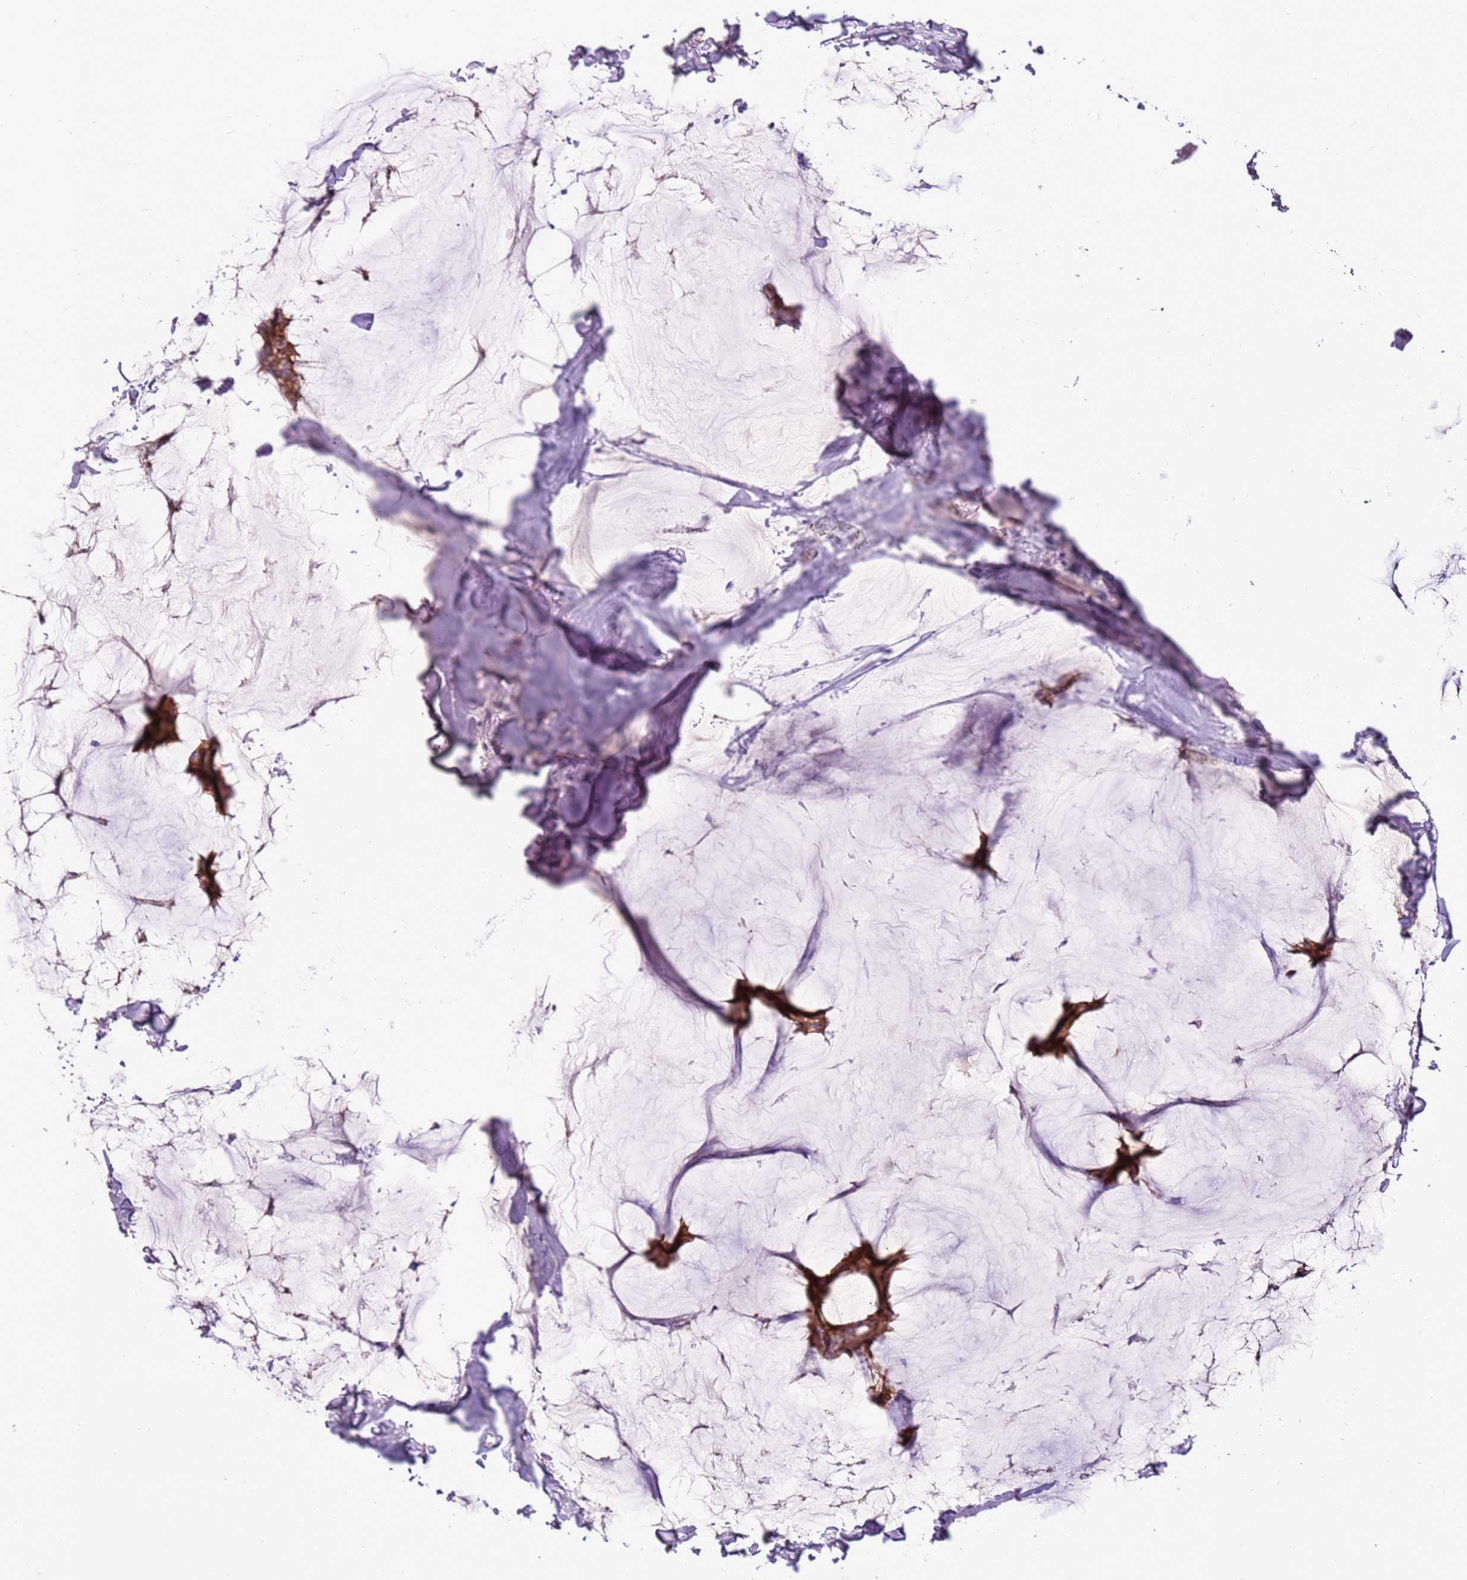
{"staining": {"intensity": "moderate", "quantity": ">75%", "location": "cytoplasmic/membranous"}, "tissue": "breast cancer", "cell_type": "Tumor cells", "image_type": "cancer", "snomed": [{"axis": "morphology", "description": "Duct carcinoma"}, {"axis": "topography", "description": "Breast"}], "caption": "This image displays invasive ductal carcinoma (breast) stained with IHC to label a protein in brown. The cytoplasmic/membranous of tumor cells show moderate positivity for the protein. Nuclei are counter-stained blue.", "gene": "SLC38A5", "patient": {"sex": "female", "age": 93}}